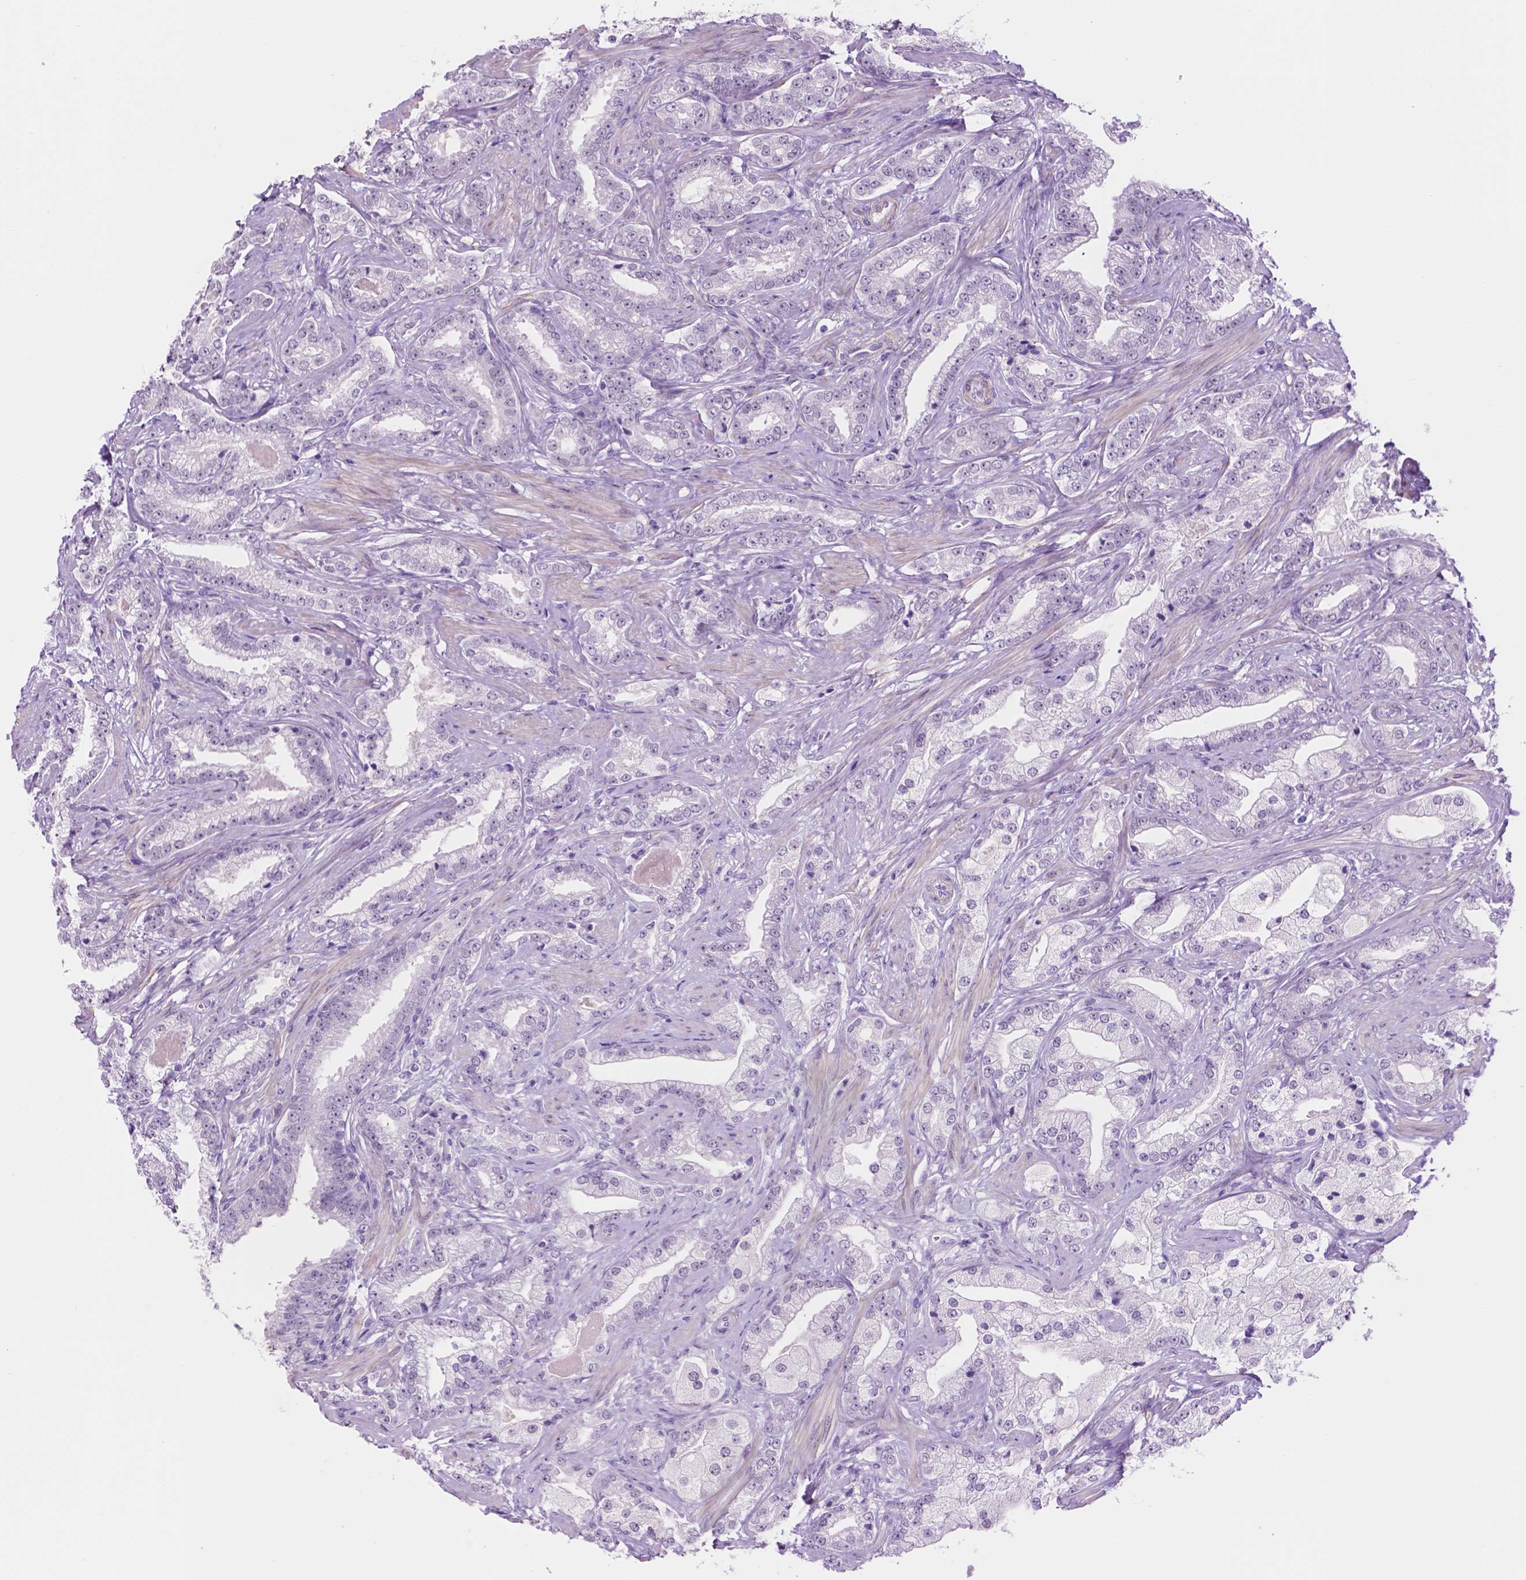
{"staining": {"intensity": "negative", "quantity": "none", "location": "none"}, "tissue": "prostate cancer", "cell_type": "Tumor cells", "image_type": "cancer", "snomed": [{"axis": "morphology", "description": "Adenocarcinoma, Low grade"}, {"axis": "topography", "description": "Prostate"}], "caption": "IHC photomicrograph of adenocarcinoma (low-grade) (prostate) stained for a protein (brown), which displays no positivity in tumor cells.", "gene": "ACY3", "patient": {"sex": "male", "age": 61}}